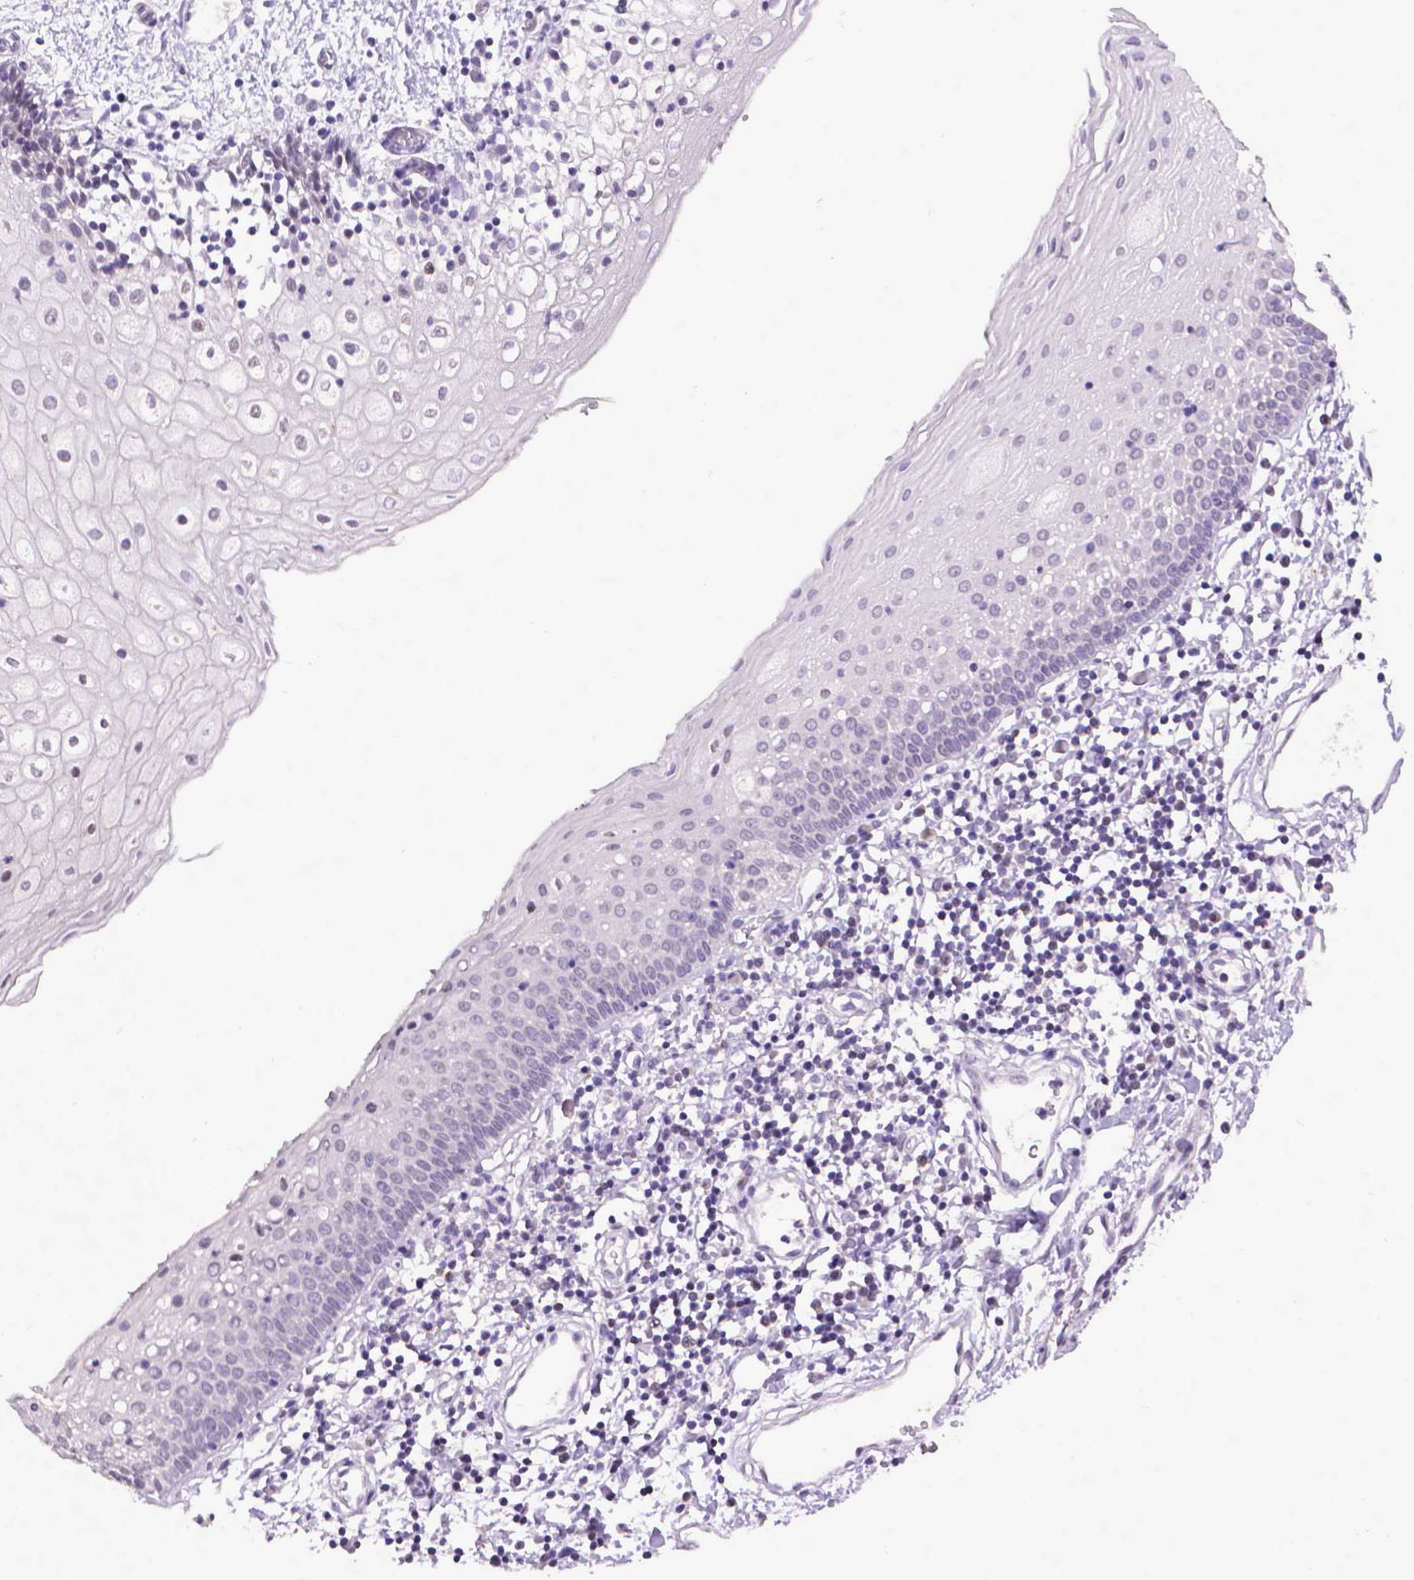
{"staining": {"intensity": "negative", "quantity": "none", "location": "none"}, "tissue": "oral mucosa", "cell_type": "Squamous epithelial cells", "image_type": "normal", "snomed": [{"axis": "morphology", "description": "Normal tissue, NOS"}, {"axis": "topography", "description": "Oral tissue"}], "caption": "Squamous epithelial cells are negative for brown protein staining in benign oral mucosa. (DAB immunohistochemistry with hematoxylin counter stain).", "gene": "KMO", "patient": {"sex": "female", "age": 43}}